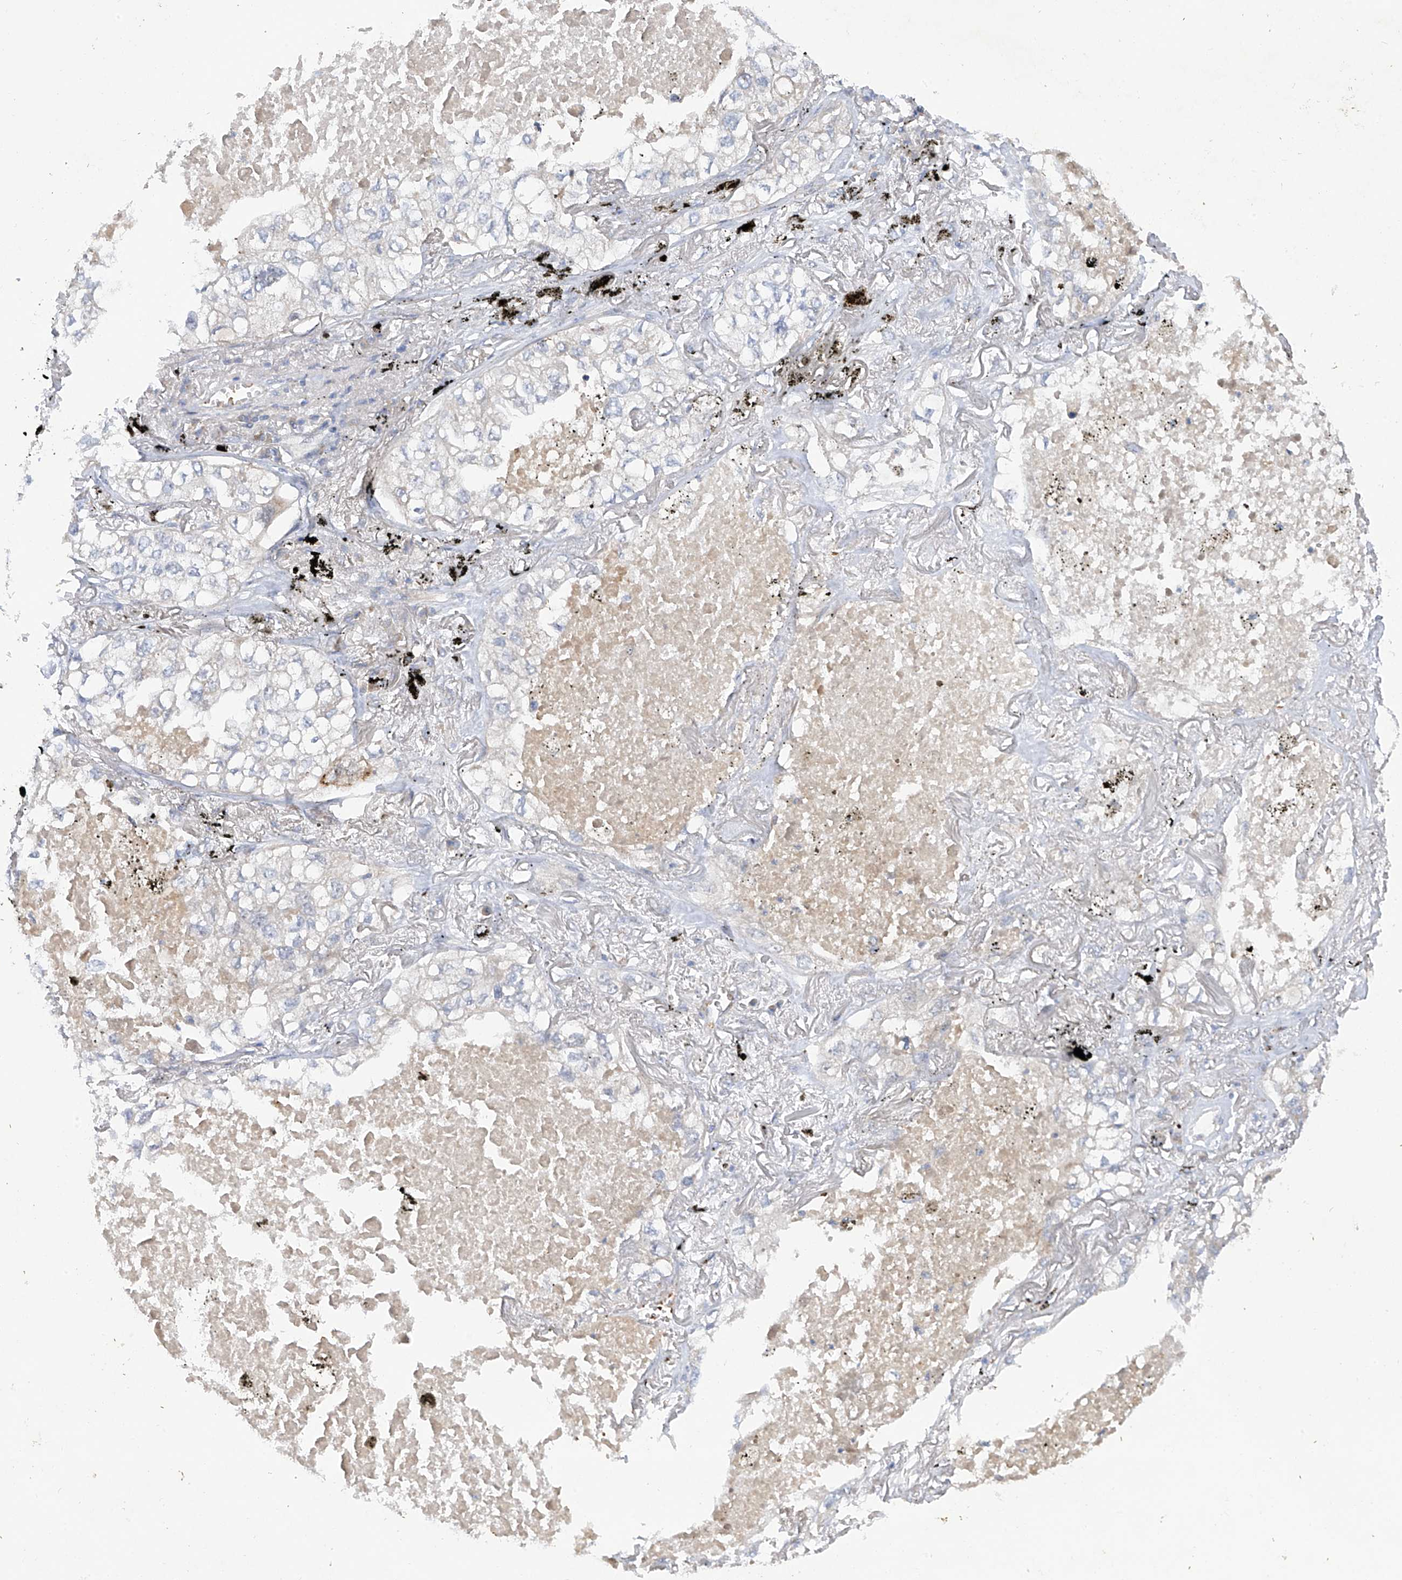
{"staining": {"intensity": "negative", "quantity": "none", "location": "none"}, "tissue": "lung cancer", "cell_type": "Tumor cells", "image_type": "cancer", "snomed": [{"axis": "morphology", "description": "Adenocarcinoma, NOS"}, {"axis": "topography", "description": "Lung"}], "caption": "This photomicrograph is of adenocarcinoma (lung) stained with immunohistochemistry to label a protein in brown with the nuclei are counter-stained blue. There is no positivity in tumor cells.", "gene": "METTL18", "patient": {"sex": "male", "age": 65}}